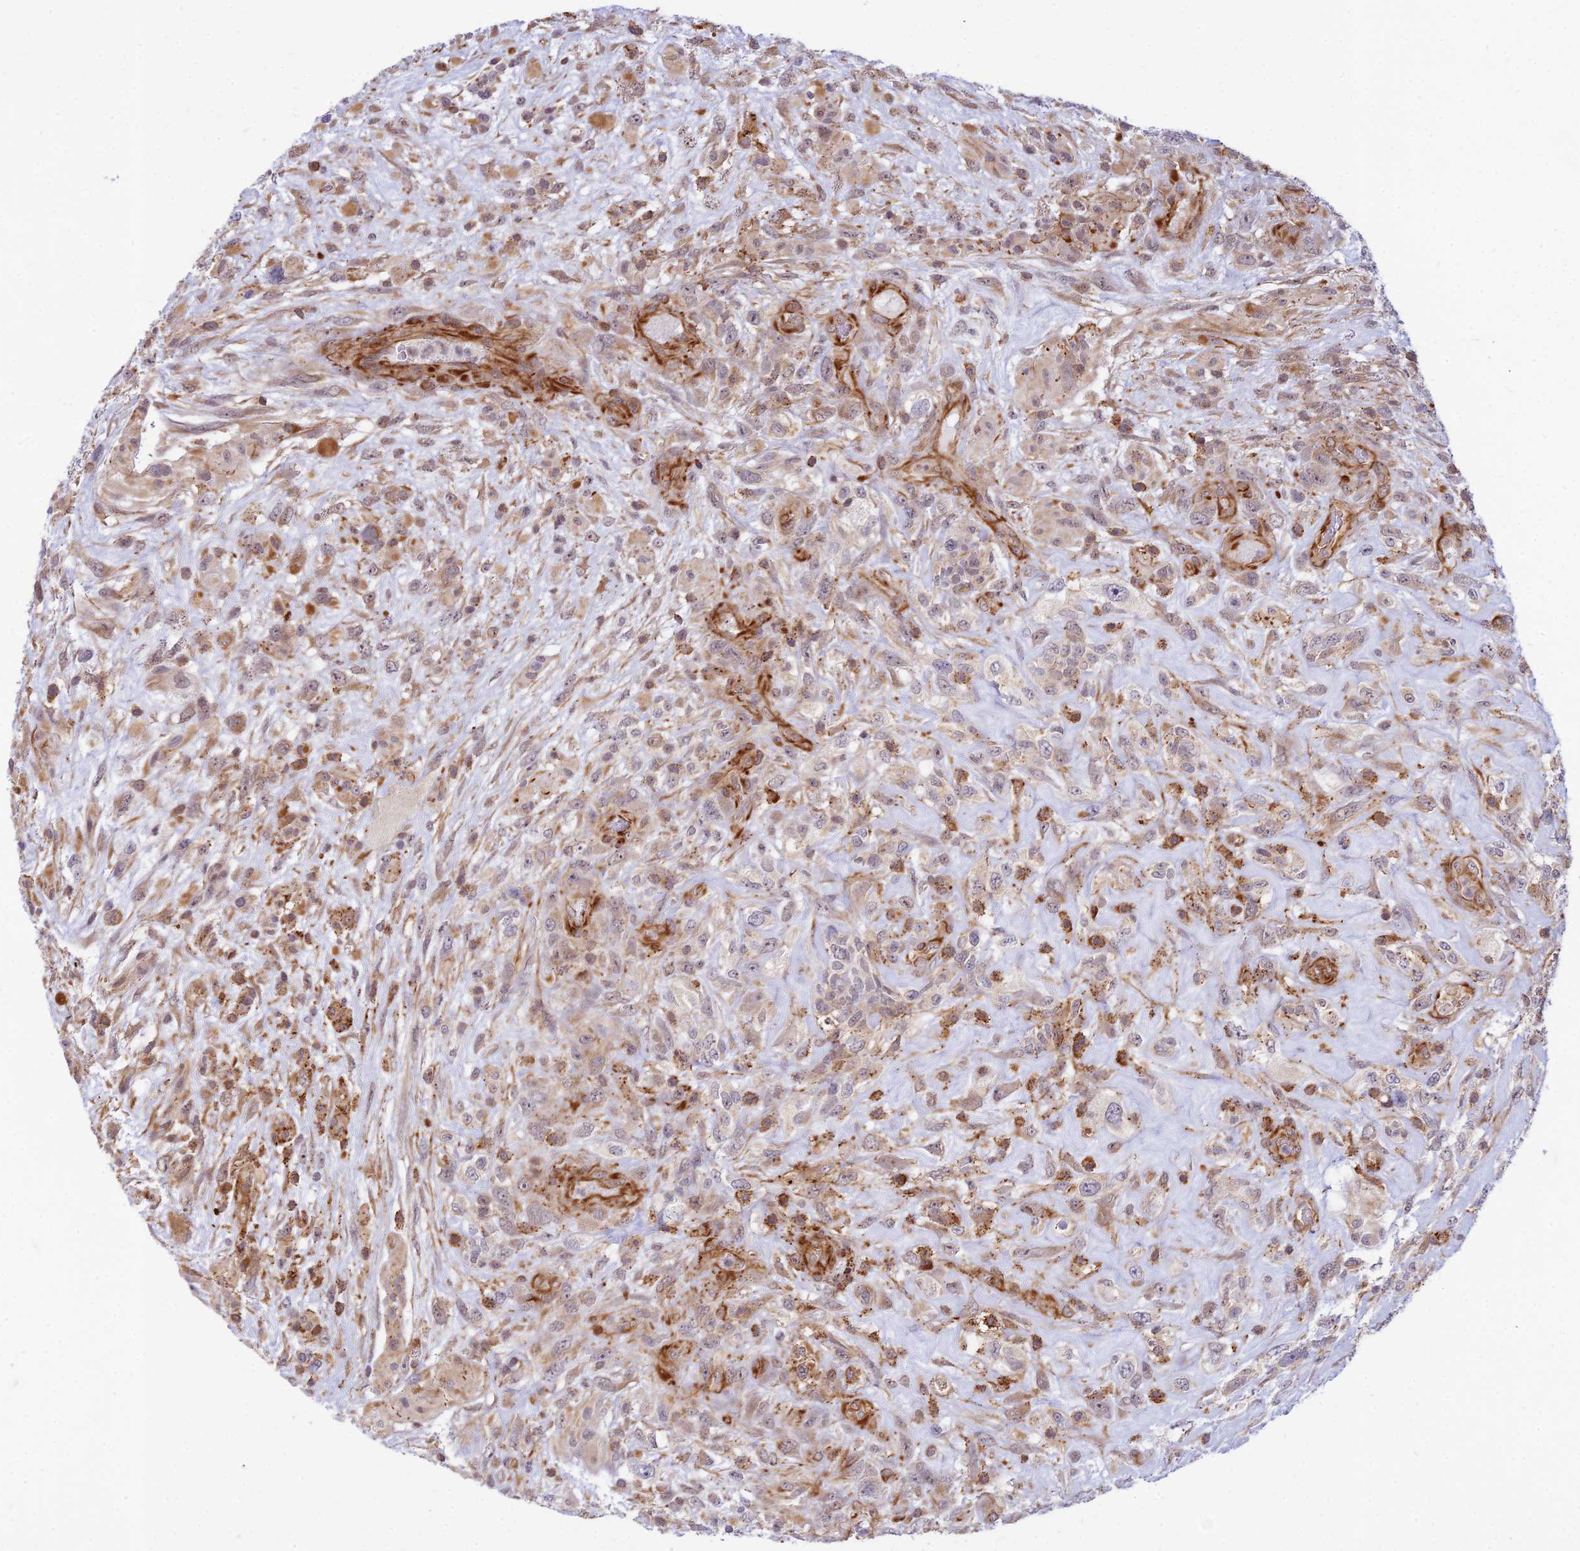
{"staining": {"intensity": "moderate", "quantity": "25%-75%", "location": "cytoplasmic/membranous"}, "tissue": "glioma", "cell_type": "Tumor cells", "image_type": "cancer", "snomed": [{"axis": "morphology", "description": "Glioma, malignant, High grade"}, {"axis": "topography", "description": "Brain"}], "caption": "Immunohistochemistry (IHC) image of neoplastic tissue: human malignant high-grade glioma stained using immunohistochemistry shows medium levels of moderate protein expression localized specifically in the cytoplasmic/membranous of tumor cells, appearing as a cytoplasmic/membranous brown color.", "gene": "SAPCD2", "patient": {"sex": "male", "age": 61}}